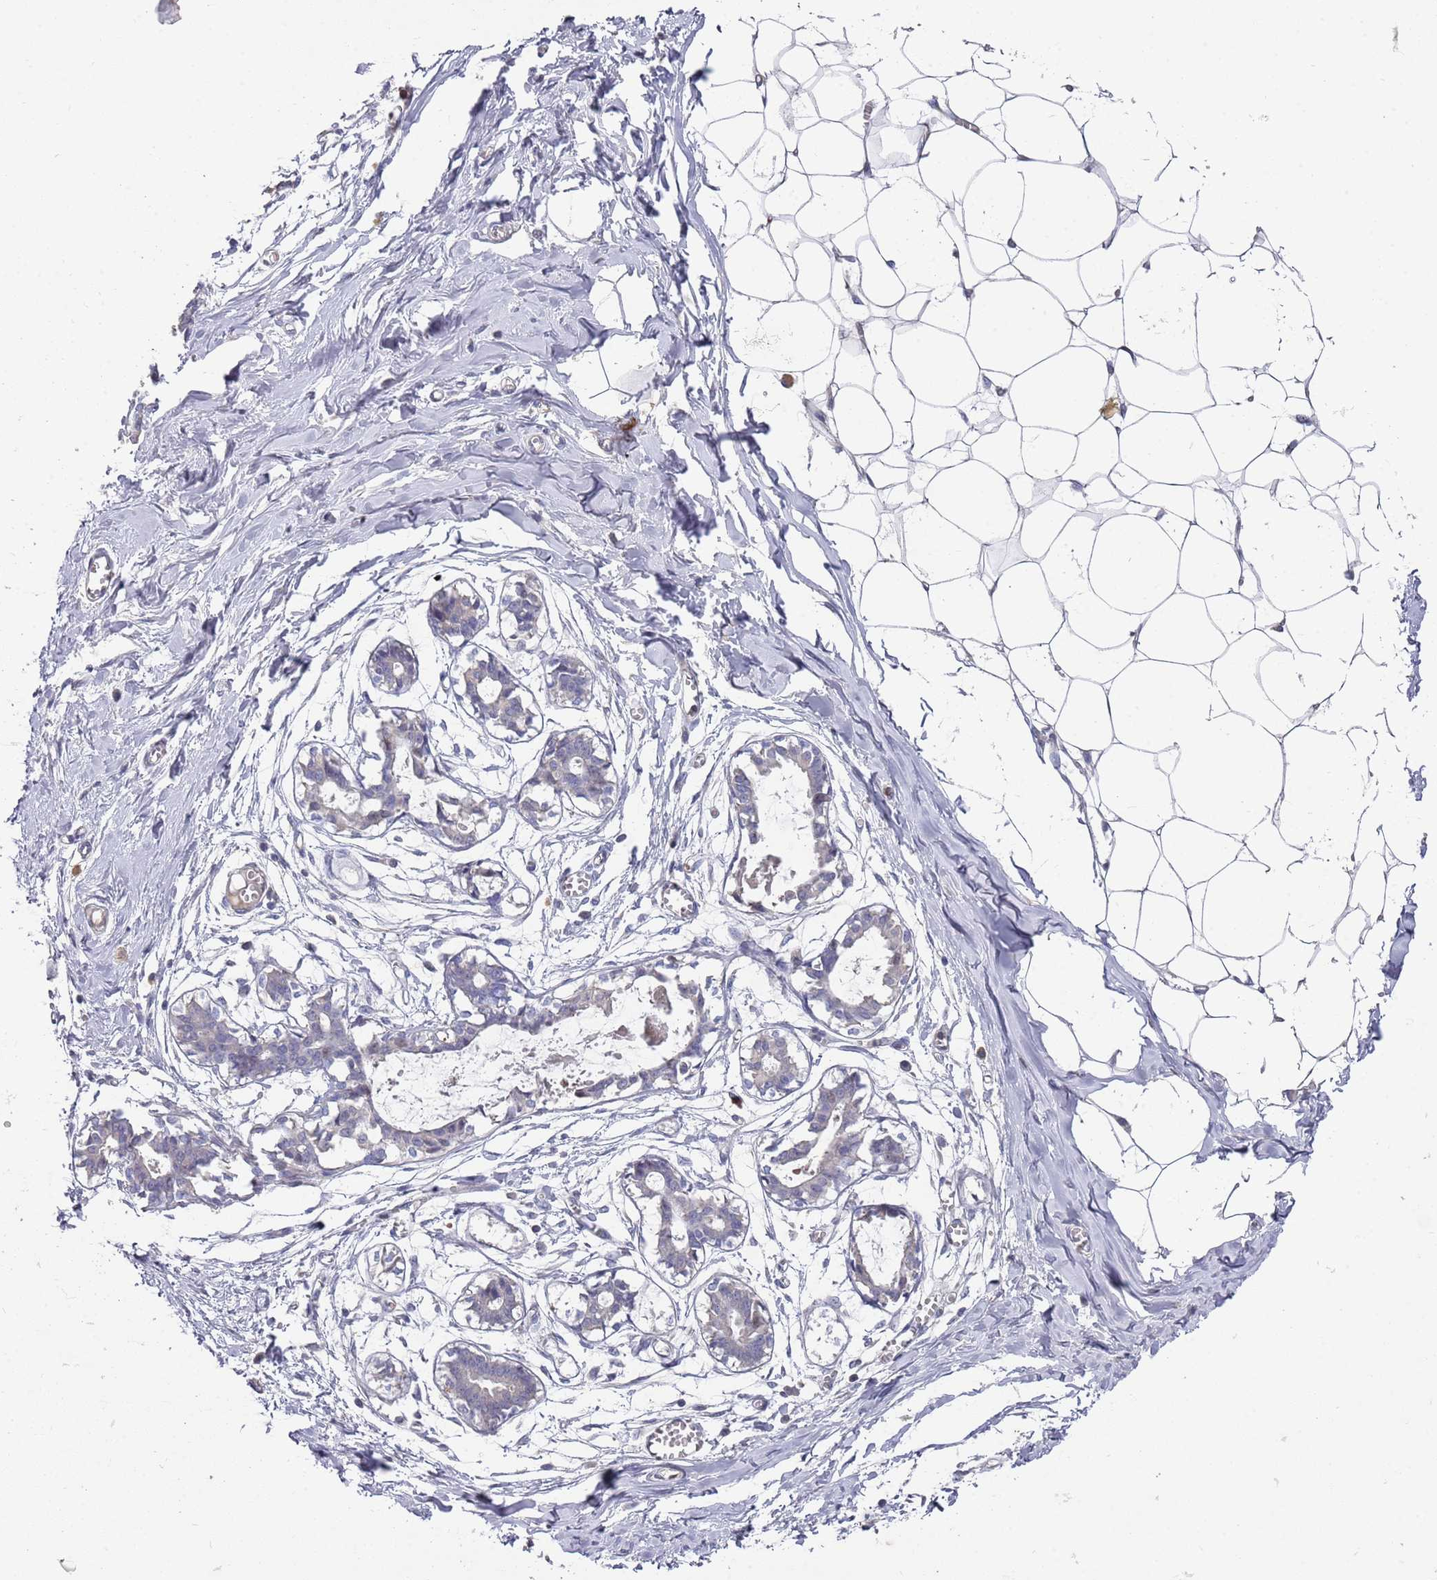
{"staining": {"intensity": "negative", "quantity": "none", "location": "none"}, "tissue": "breast", "cell_type": "Adipocytes", "image_type": "normal", "snomed": [{"axis": "morphology", "description": "Normal tissue, NOS"}, {"axis": "topography", "description": "Breast"}], "caption": "High magnification brightfield microscopy of benign breast stained with DAB (3,3'-diaminobenzidine) (brown) and counterstained with hematoxylin (blue): adipocytes show no significant positivity.", "gene": "LACC1", "patient": {"sex": "female", "age": 27}}